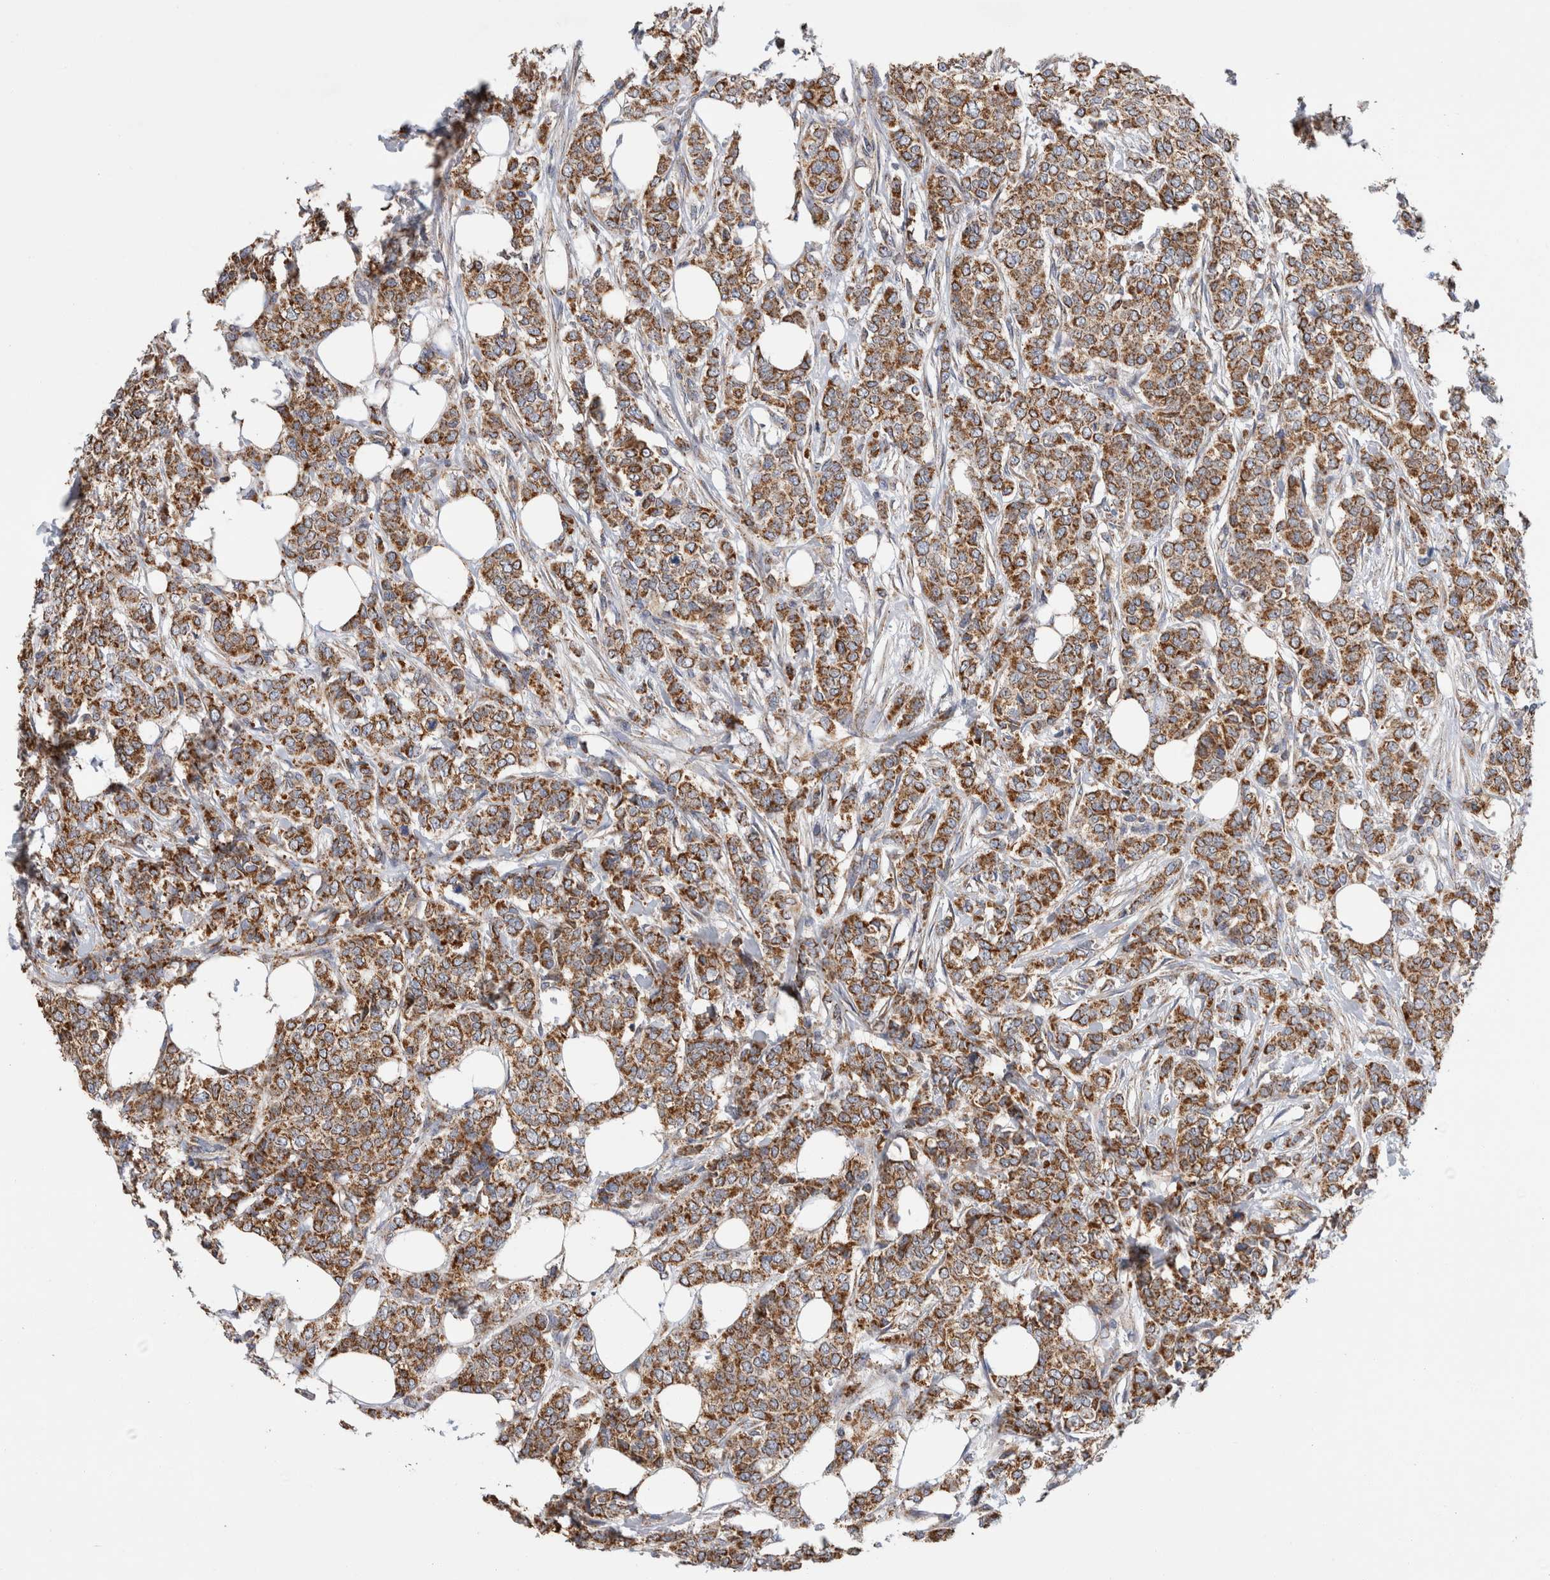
{"staining": {"intensity": "moderate", "quantity": ">75%", "location": "cytoplasmic/membranous"}, "tissue": "breast cancer", "cell_type": "Tumor cells", "image_type": "cancer", "snomed": [{"axis": "morphology", "description": "Lobular carcinoma"}, {"axis": "topography", "description": "Skin"}, {"axis": "topography", "description": "Breast"}], "caption": "This photomicrograph shows breast cancer stained with IHC to label a protein in brown. The cytoplasmic/membranous of tumor cells show moderate positivity for the protein. Nuclei are counter-stained blue.", "gene": "IARS2", "patient": {"sex": "female", "age": 46}}